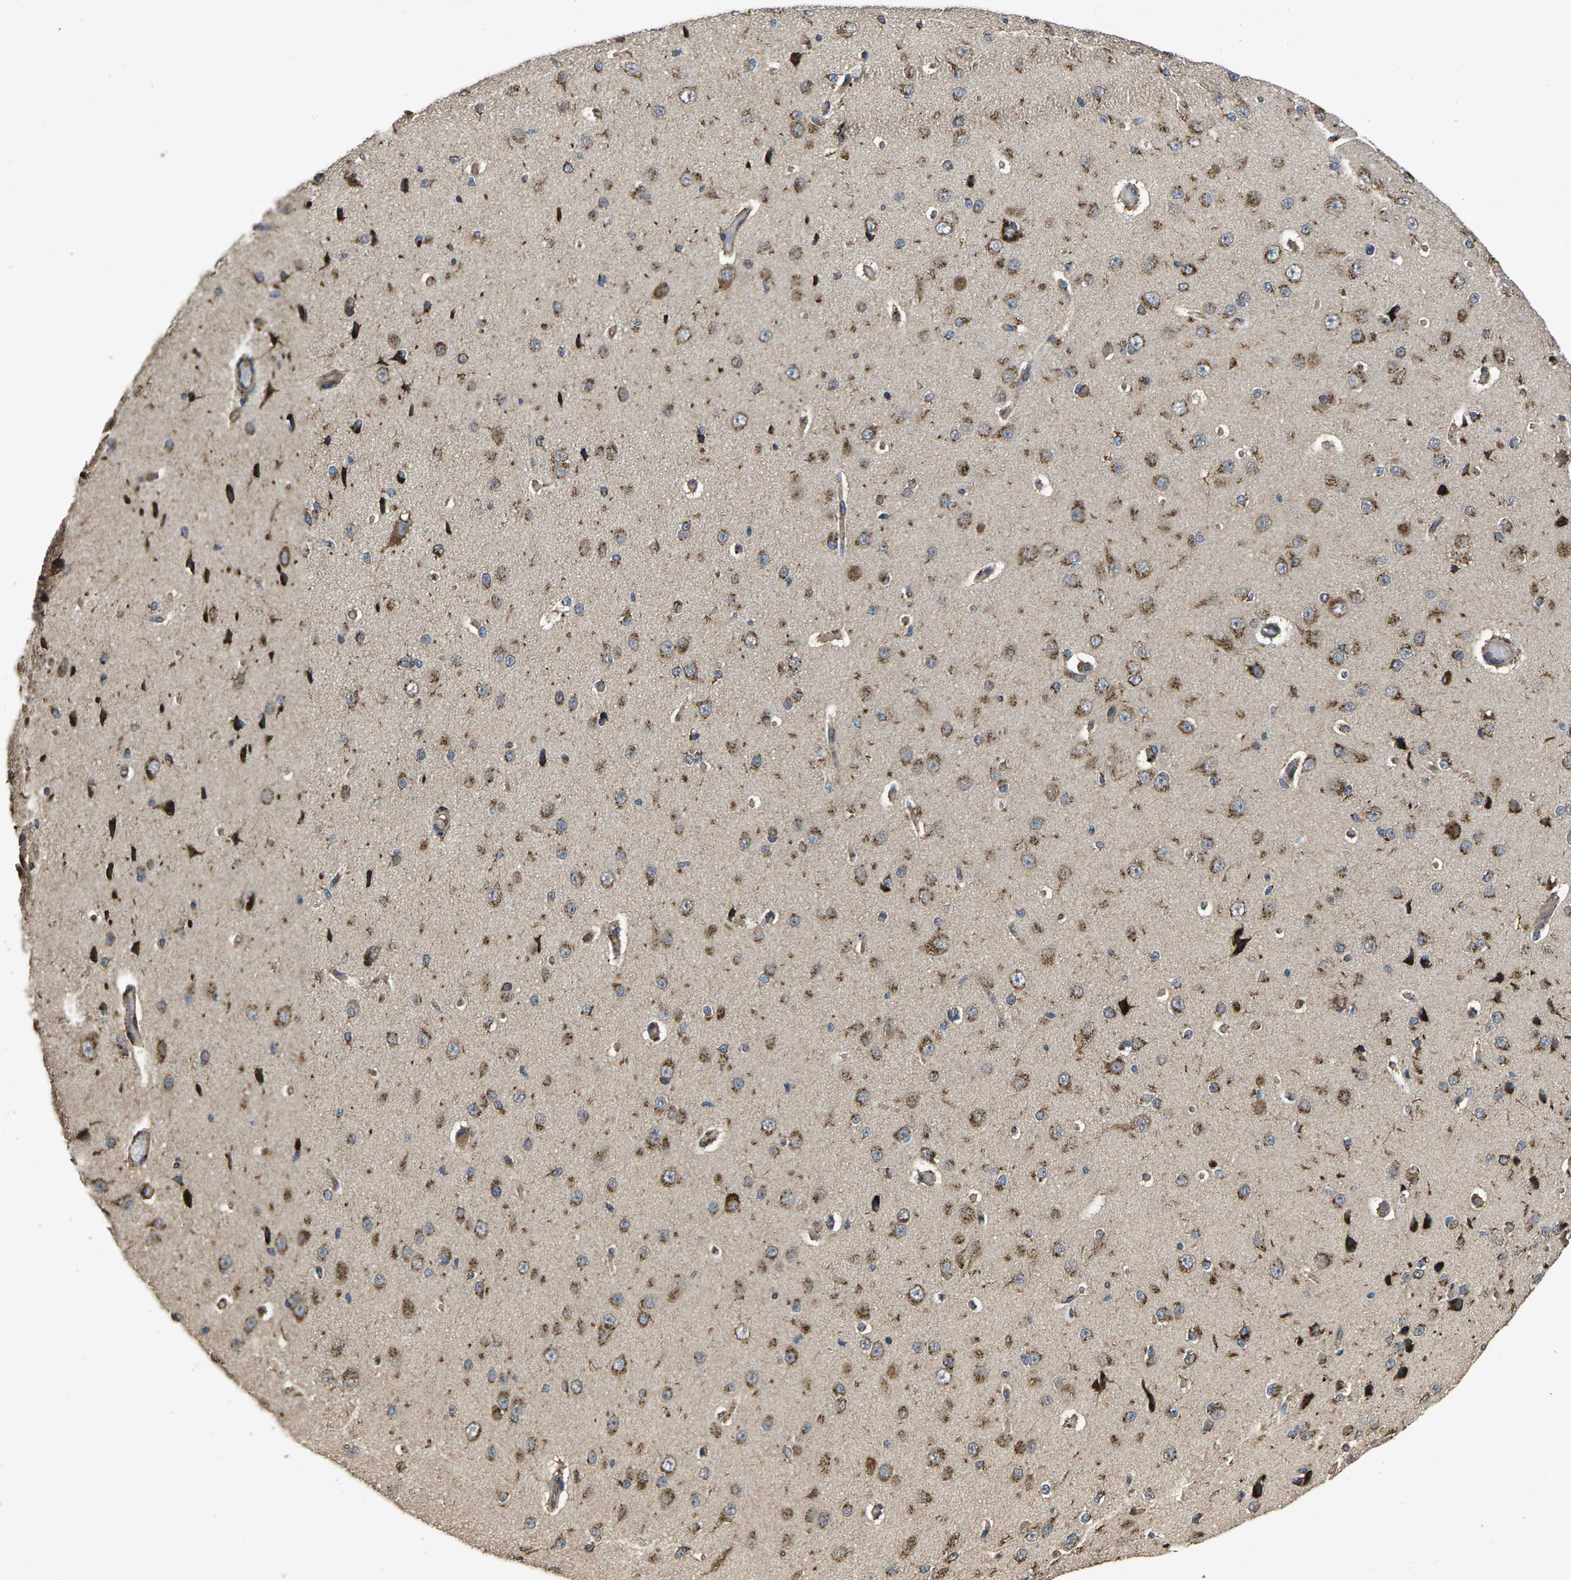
{"staining": {"intensity": "weak", "quantity": ">75%", "location": "cytoplasmic/membranous"}, "tissue": "cerebral cortex", "cell_type": "Endothelial cells", "image_type": "normal", "snomed": [{"axis": "morphology", "description": "Normal tissue, NOS"}, {"axis": "morphology", "description": "Developmental malformation"}, {"axis": "topography", "description": "Cerebral cortex"}], "caption": "IHC of benign human cerebral cortex displays low levels of weak cytoplasmic/membranous staining in about >75% of endothelial cells. (IHC, brightfield microscopy, high magnification).", "gene": "B4GAT1", "patient": {"sex": "female", "age": 30}}